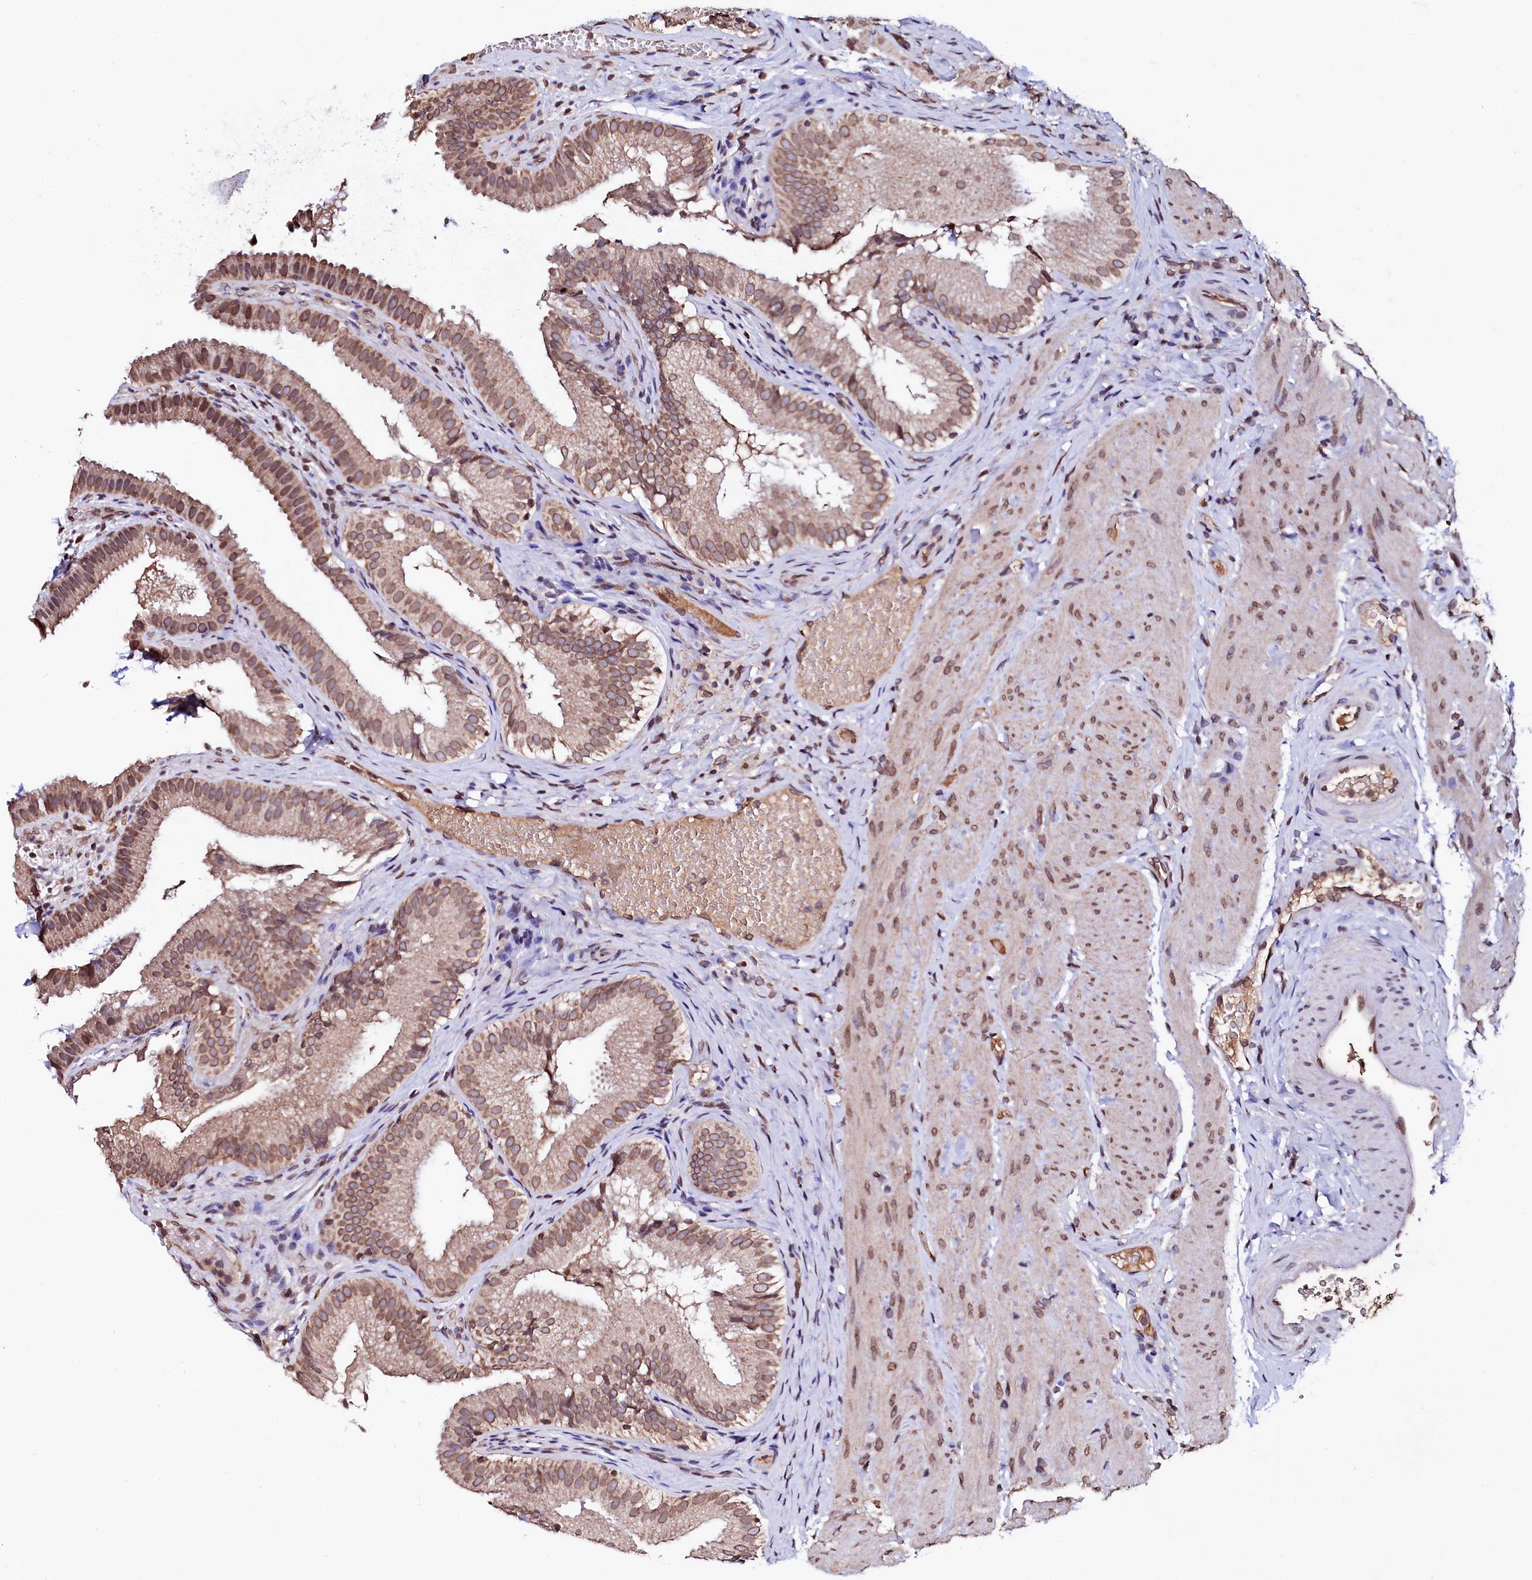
{"staining": {"intensity": "moderate", "quantity": ">75%", "location": "cytoplasmic/membranous"}, "tissue": "gallbladder", "cell_type": "Glandular cells", "image_type": "normal", "snomed": [{"axis": "morphology", "description": "Normal tissue, NOS"}, {"axis": "topography", "description": "Gallbladder"}], "caption": "DAB immunohistochemical staining of normal gallbladder shows moderate cytoplasmic/membranous protein staining in approximately >75% of glandular cells.", "gene": "HAND1", "patient": {"sex": "female", "age": 30}}